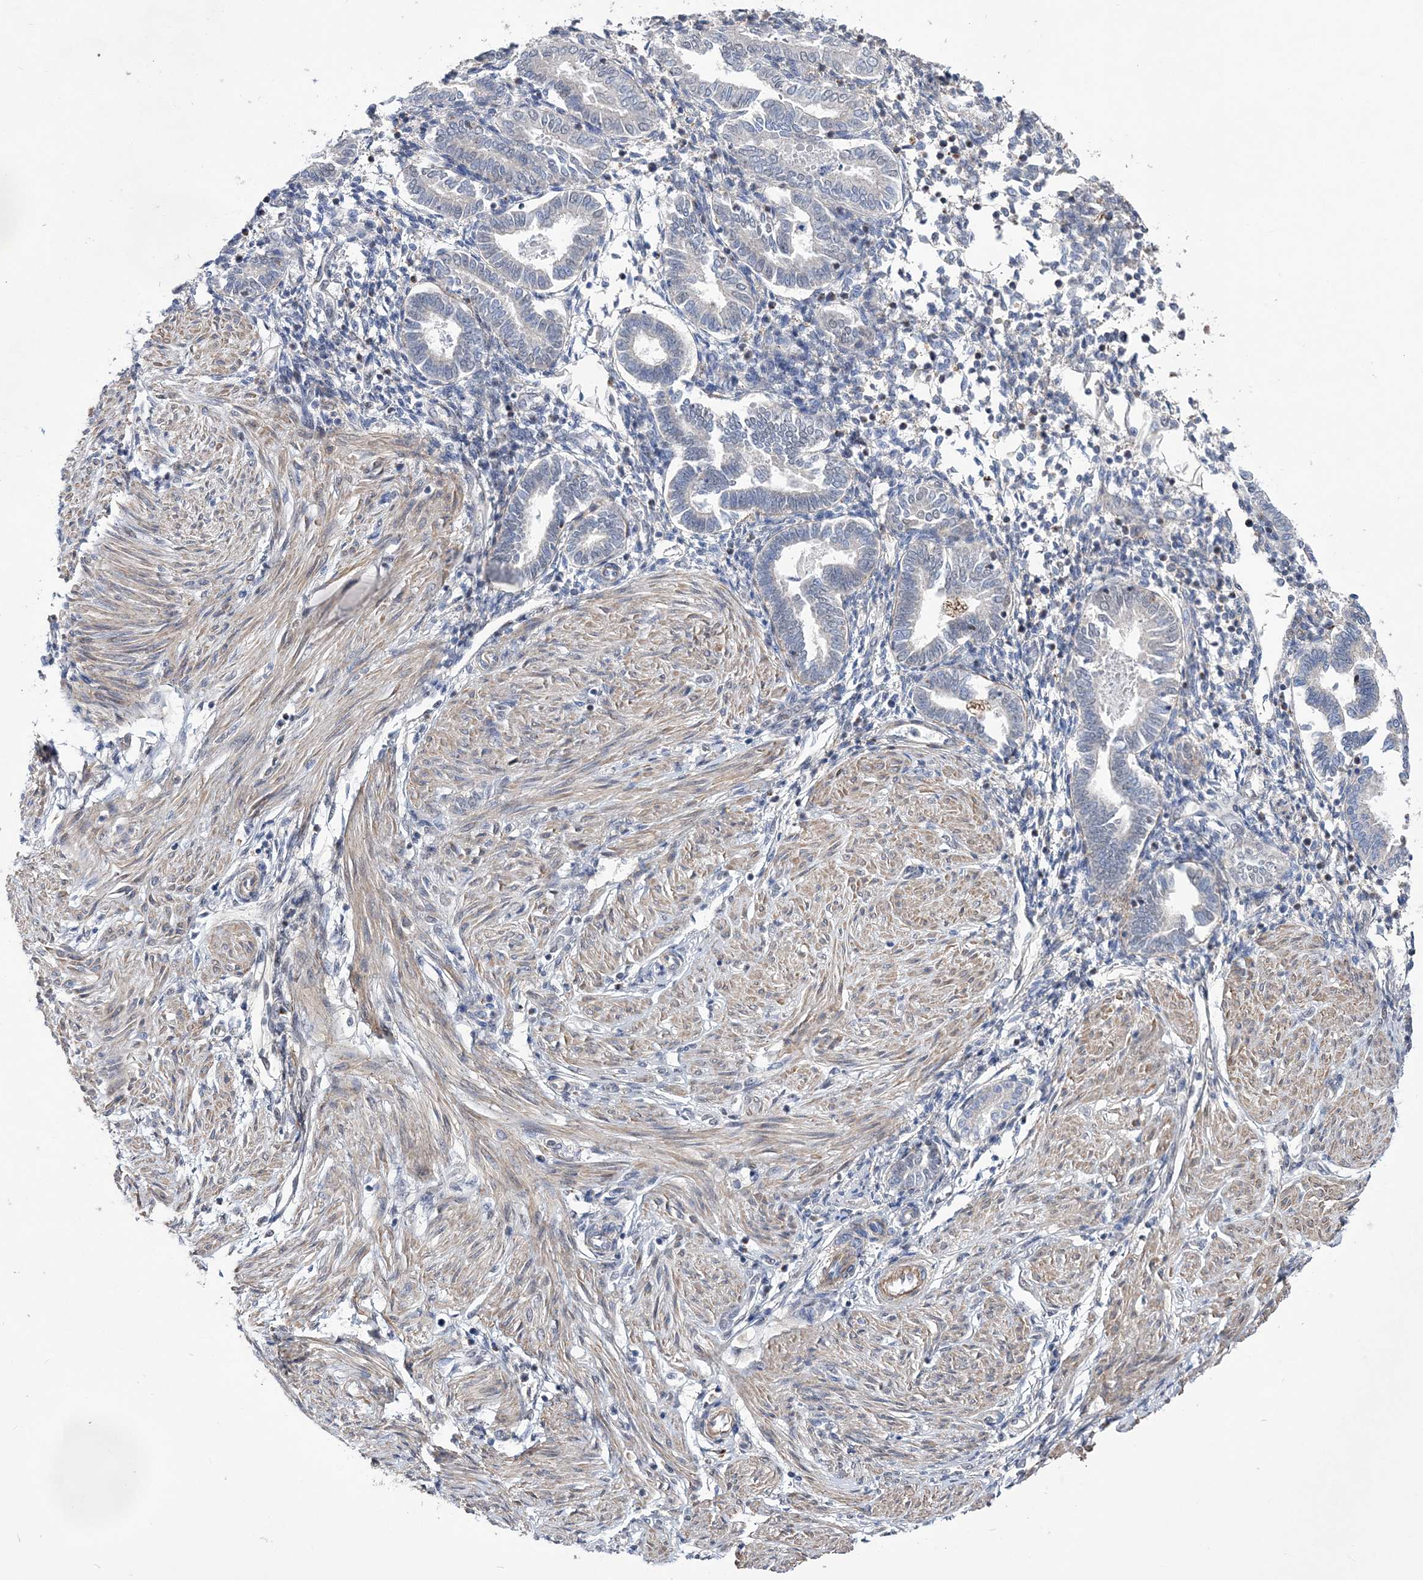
{"staining": {"intensity": "negative", "quantity": "none", "location": "none"}, "tissue": "endometrium", "cell_type": "Cells in endometrial stroma", "image_type": "normal", "snomed": [{"axis": "morphology", "description": "Normal tissue, NOS"}, {"axis": "topography", "description": "Endometrium"}], "caption": "Immunohistochemistry histopathology image of benign endometrium: endometrium stained with DAB (3,3'-diaminobenzidine) displays no significant protein expression in cells in endometrial stroma.", "gene": "BOD1L1", "patient": {"sex": "female", "age": 53}}